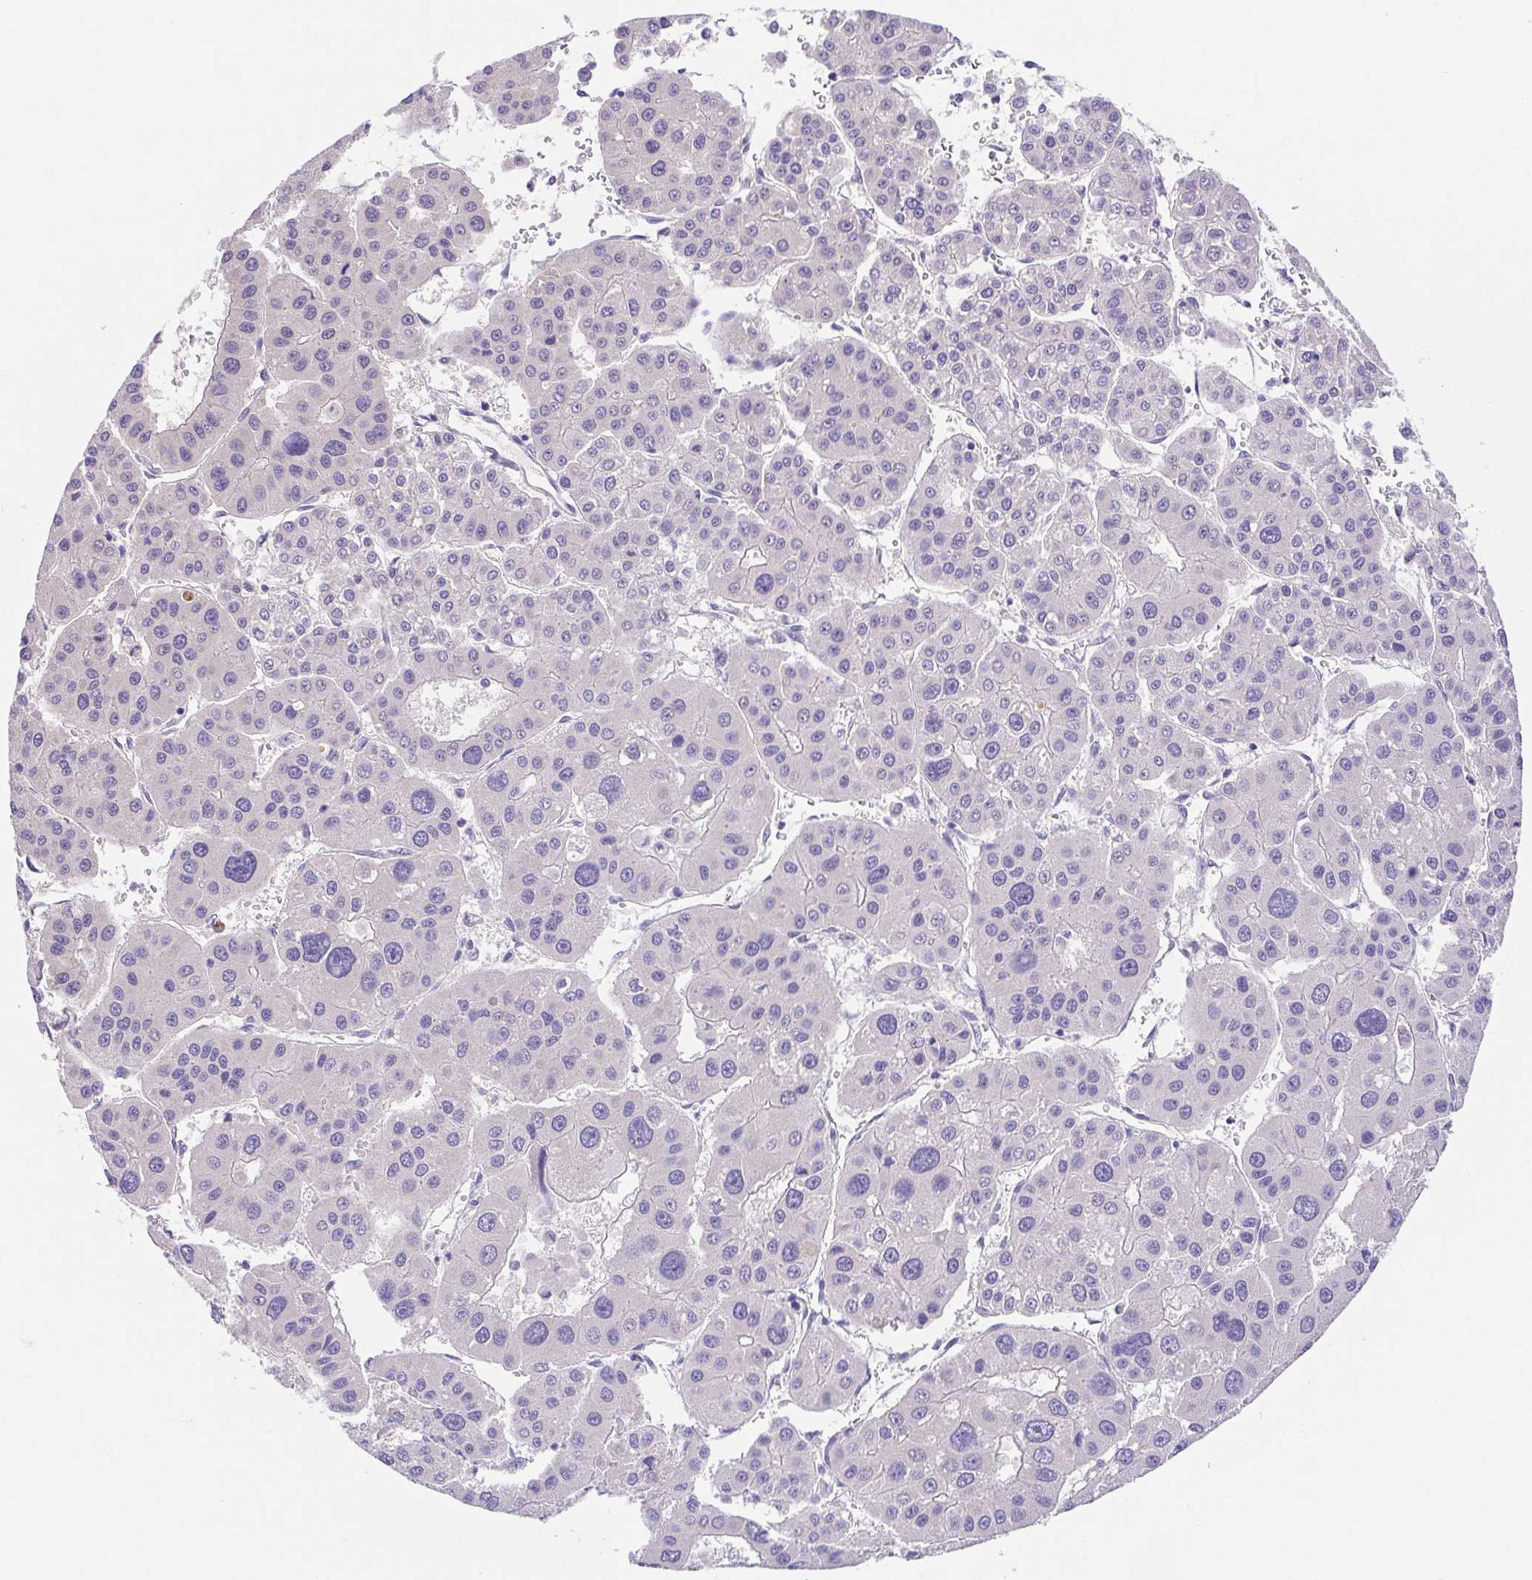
{"staining": {"intensity": "negative", "quantity": "none", "location": "none"}, "tissue": "liver cancer", "cell_type": "Tumor cells", "image_type": "cancer", "snomed": [{"axis": "morphology", "description": "Carcinoma, Hepatocellular, NOS"}, {"axis": "topography", "description": "Liver"}], "caption": "Immunohistochemistry (IHC) of human liver cancer demonstrates no positivity in tumor cells.", "gene": "SLC13A1", "patient": {"sex": "male", "age": 73}}